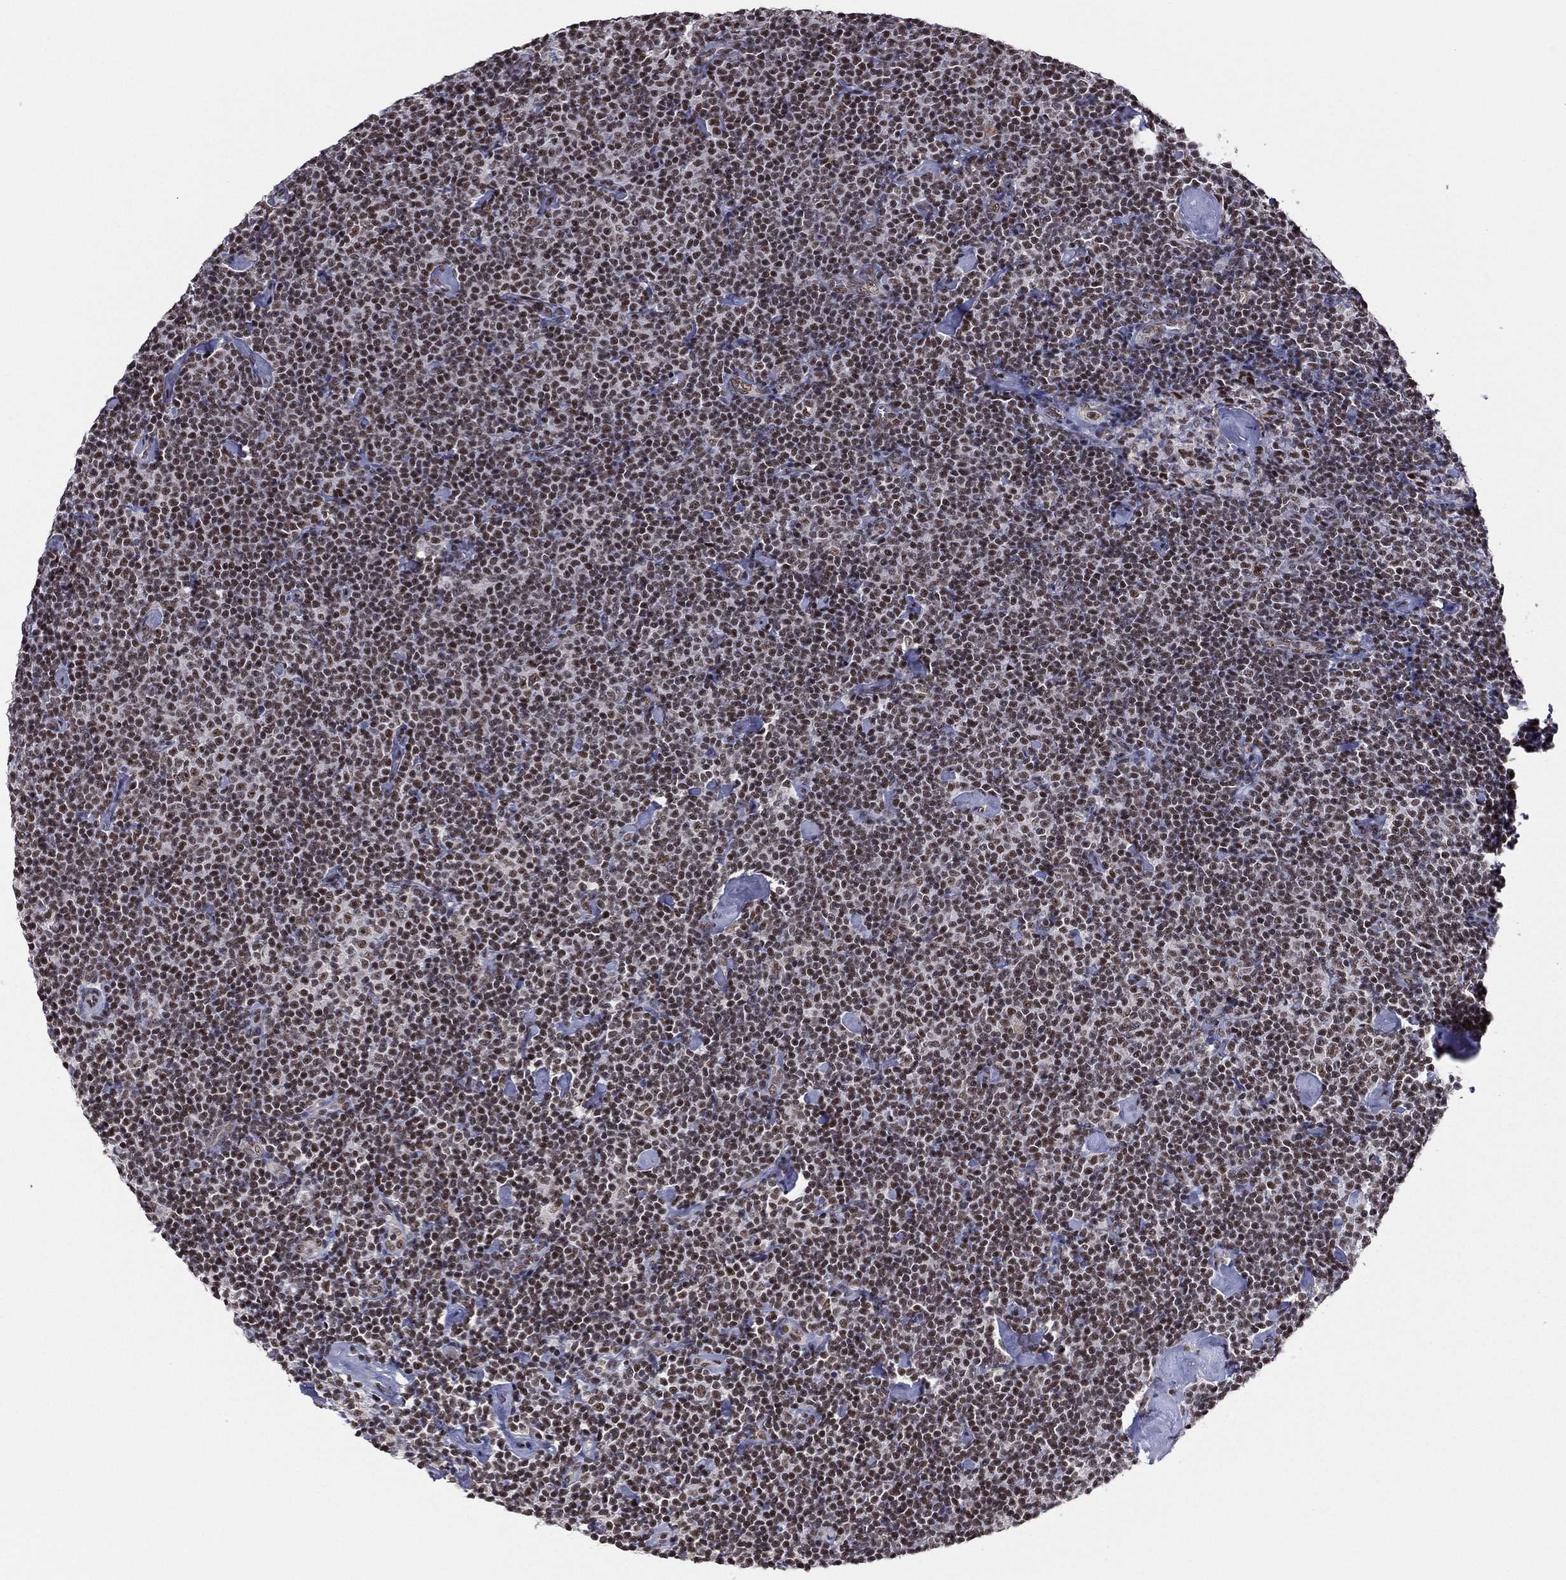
{"staining": {"intensity": "moderate", "quantity": "25%-75%", "location": "nuclear"}, "tissue": "lymphoma", "cell_type": "Tumor cells", "image_type": "cancer", "snomed": [{"axis": "morphology", "description": "Malignant lymphoma, non-Hodgkin's type, Low grade"}, {"axis": "topography", "description": "Lymph node"}], "caption": "Human low-grade malignant lymphoma, non-Hodgkin's type stained for a protein (brown) demonstrates moderate nuclear positive expression in approximately 25%-75% of tumor cells.", "gene": "GPALPP1", "patient": {"sex": "male", "age": 81}}